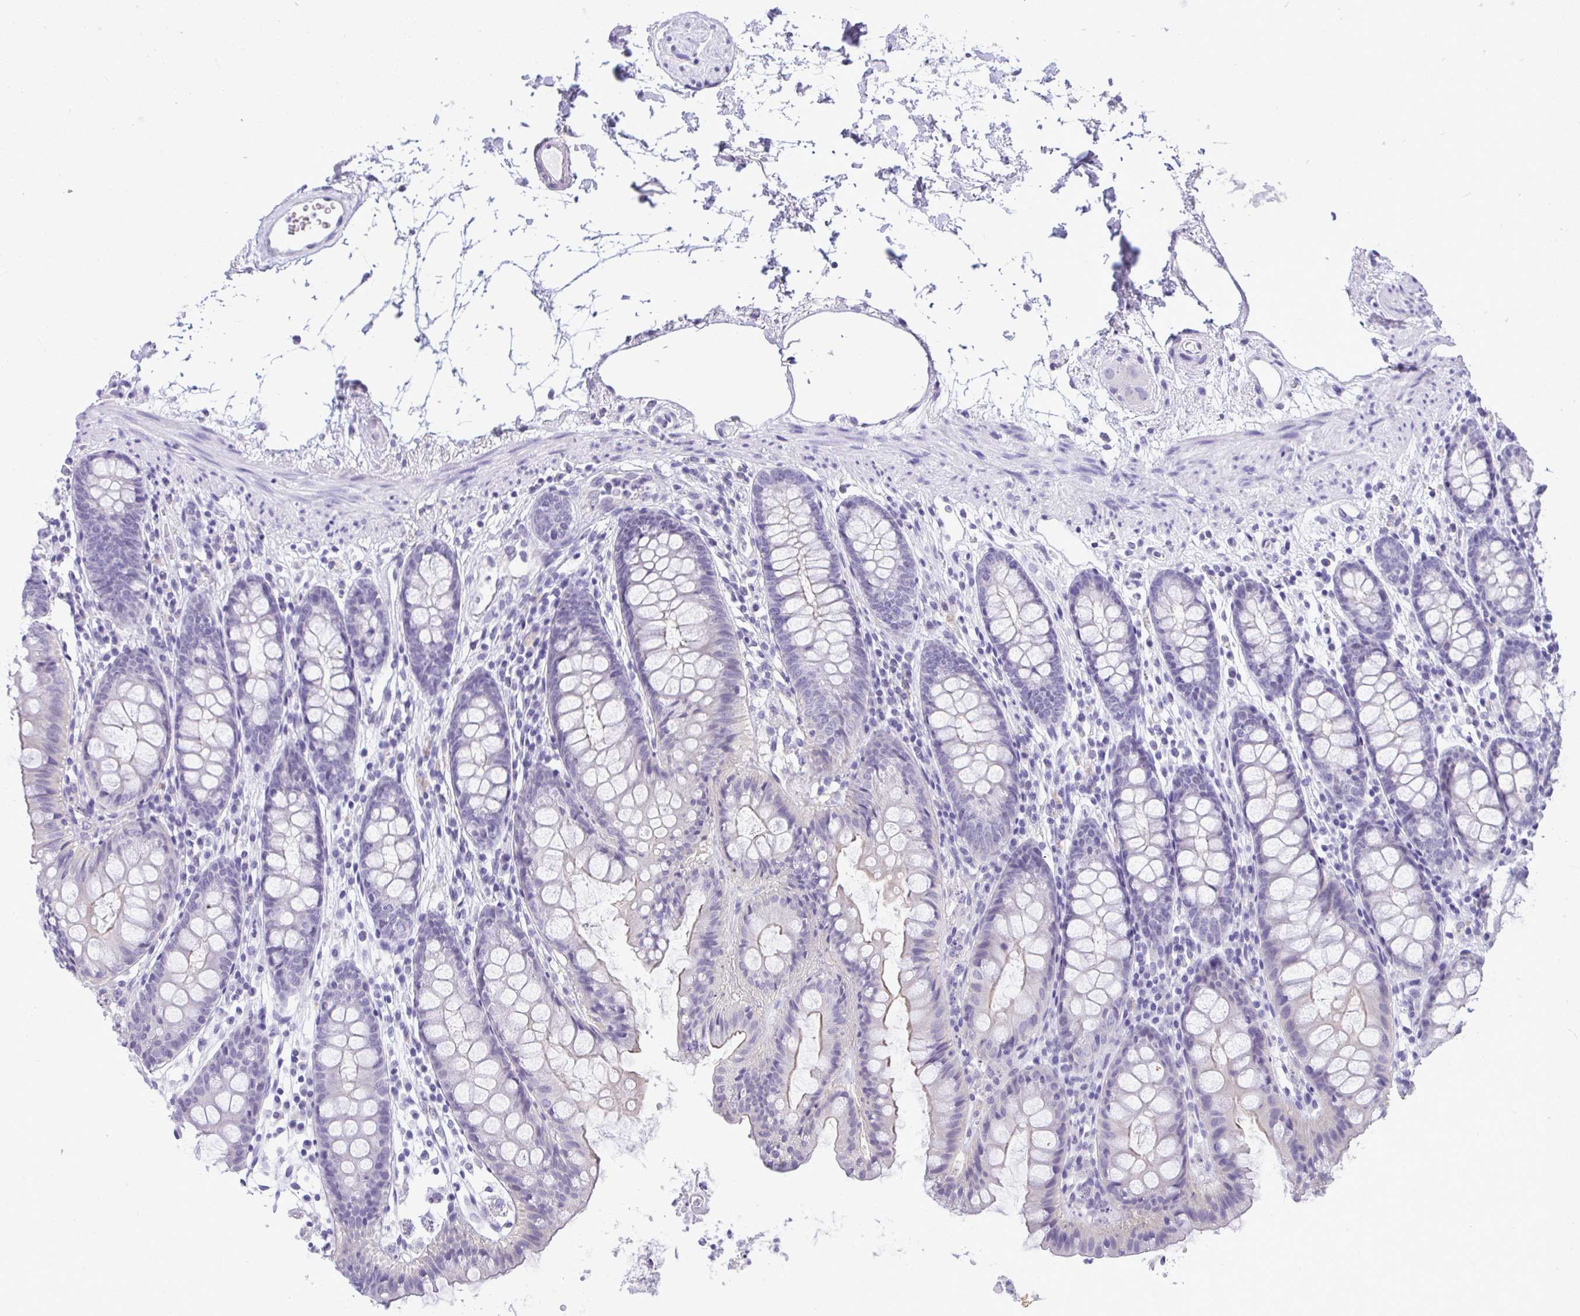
{"staining": {"intensity": "negative", "quantity": "none", "location": "none"}, "tissue": "colon", "cell_type": "Endothelial cells", "image_type": "normal", "snomed": [{"axis": "morphology", "description": "Normal tissue, NOS"}, {"axis": "topography", "description": "Colon"}], "caption": "DAB immunohistochemical staining of normal colon displays no significant expression in endothelial cells. (Brightfield microscopy of DAB (3,3'-diaminobenzidine) immunohistochemistry (IHC) at high magnification).", "gene": "PRM2", "patient": {"sex": "female", "age": 84}}